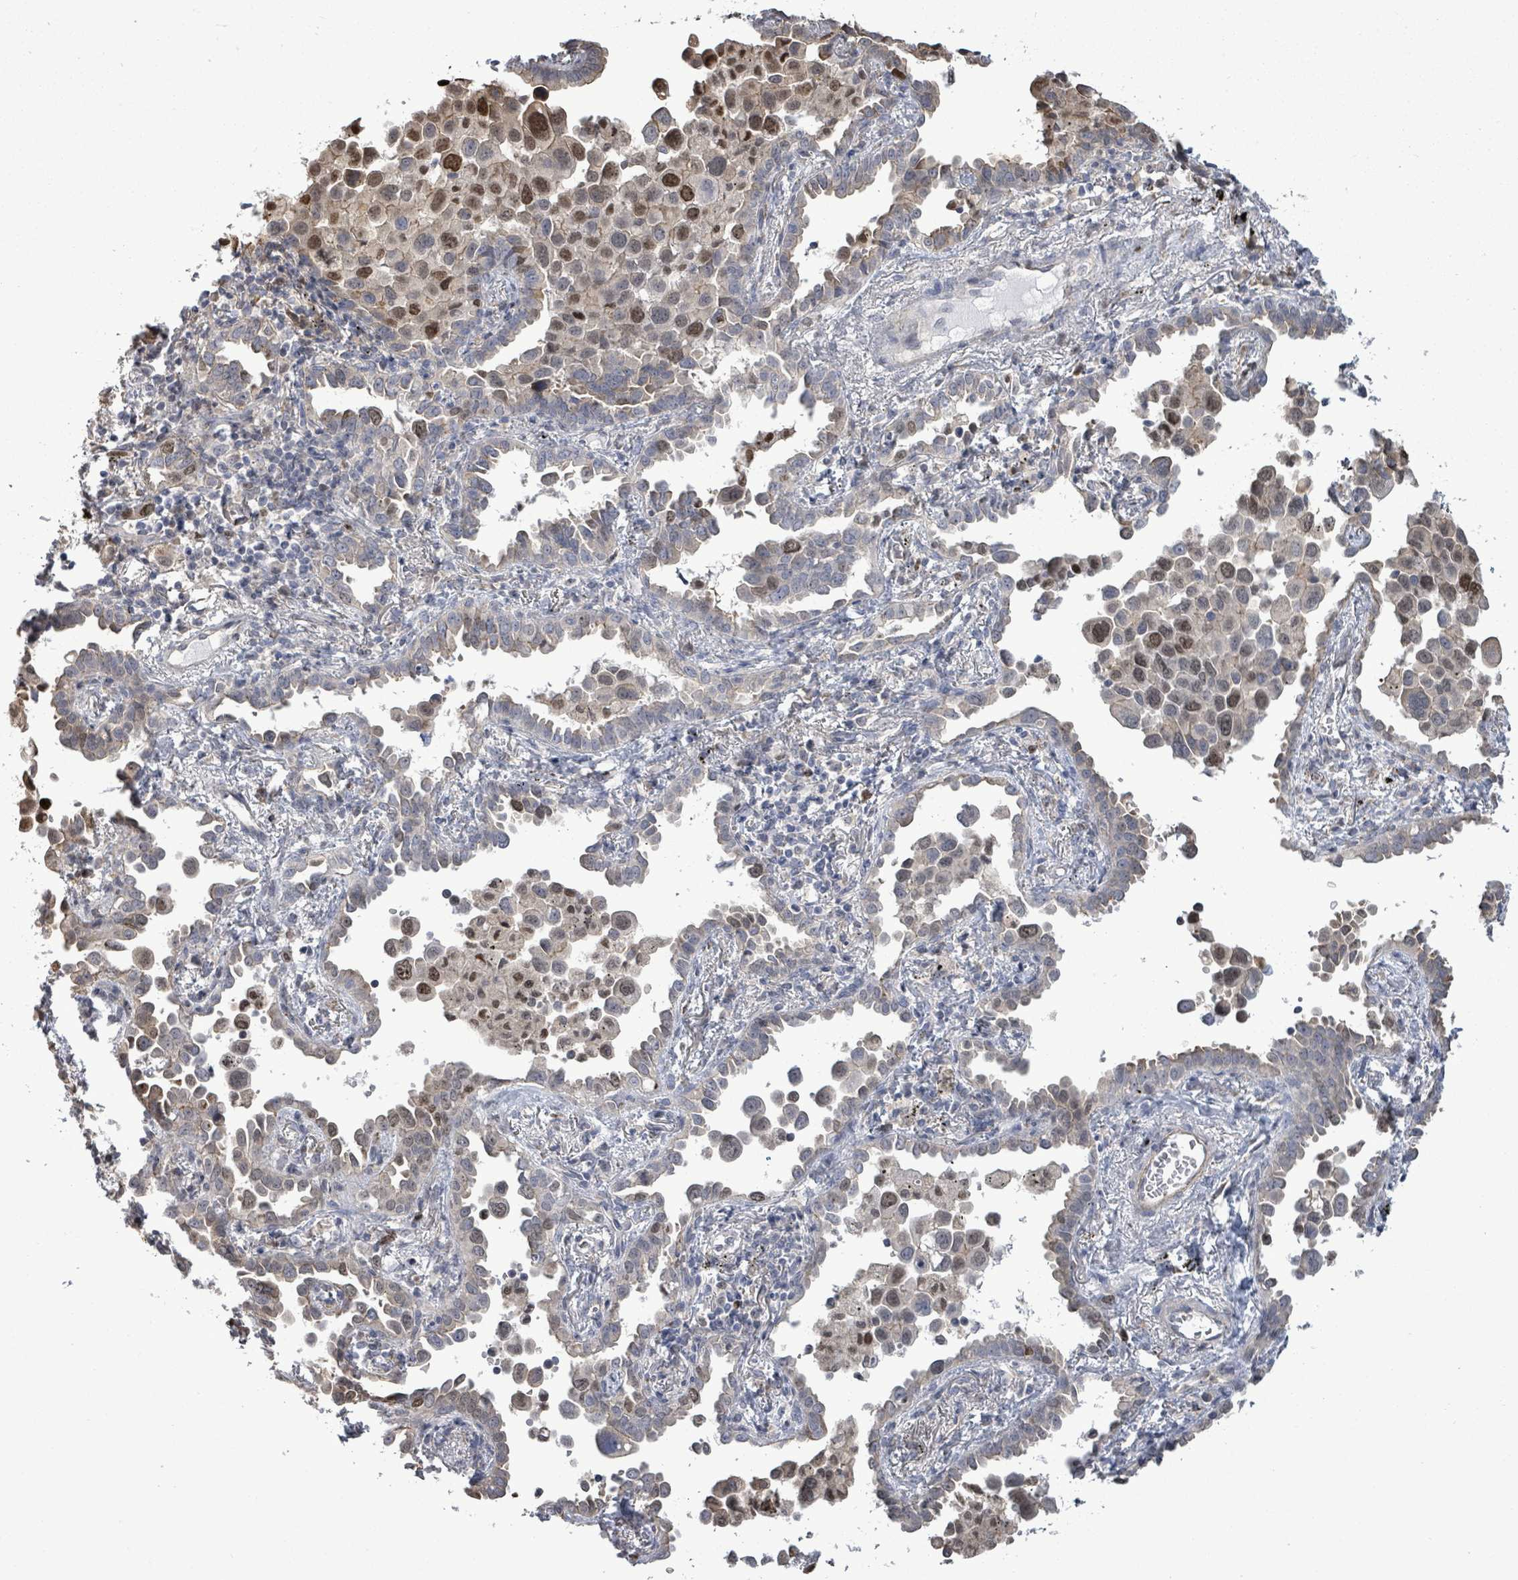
{"staining": {"intensity": "moderate", "quantity": "25%-75%", "location": "nuclear"}, "tissue": "lung cancer", "cell_type": "Tumor cells", "image_type": "cancer", "snomed": [{"axis": "morphology", "description": "Adenocarcinoma, NOS"}, {"axis": "topography", "description": "Lung"}], "caption": "Human lung cancer stained for a protein (brown) exhibits moderate nuclear positive expression in about 25%-75% of tumor cells.", "gene": "PAPSS1", "patient": {"sex": "male", "age": 67}}